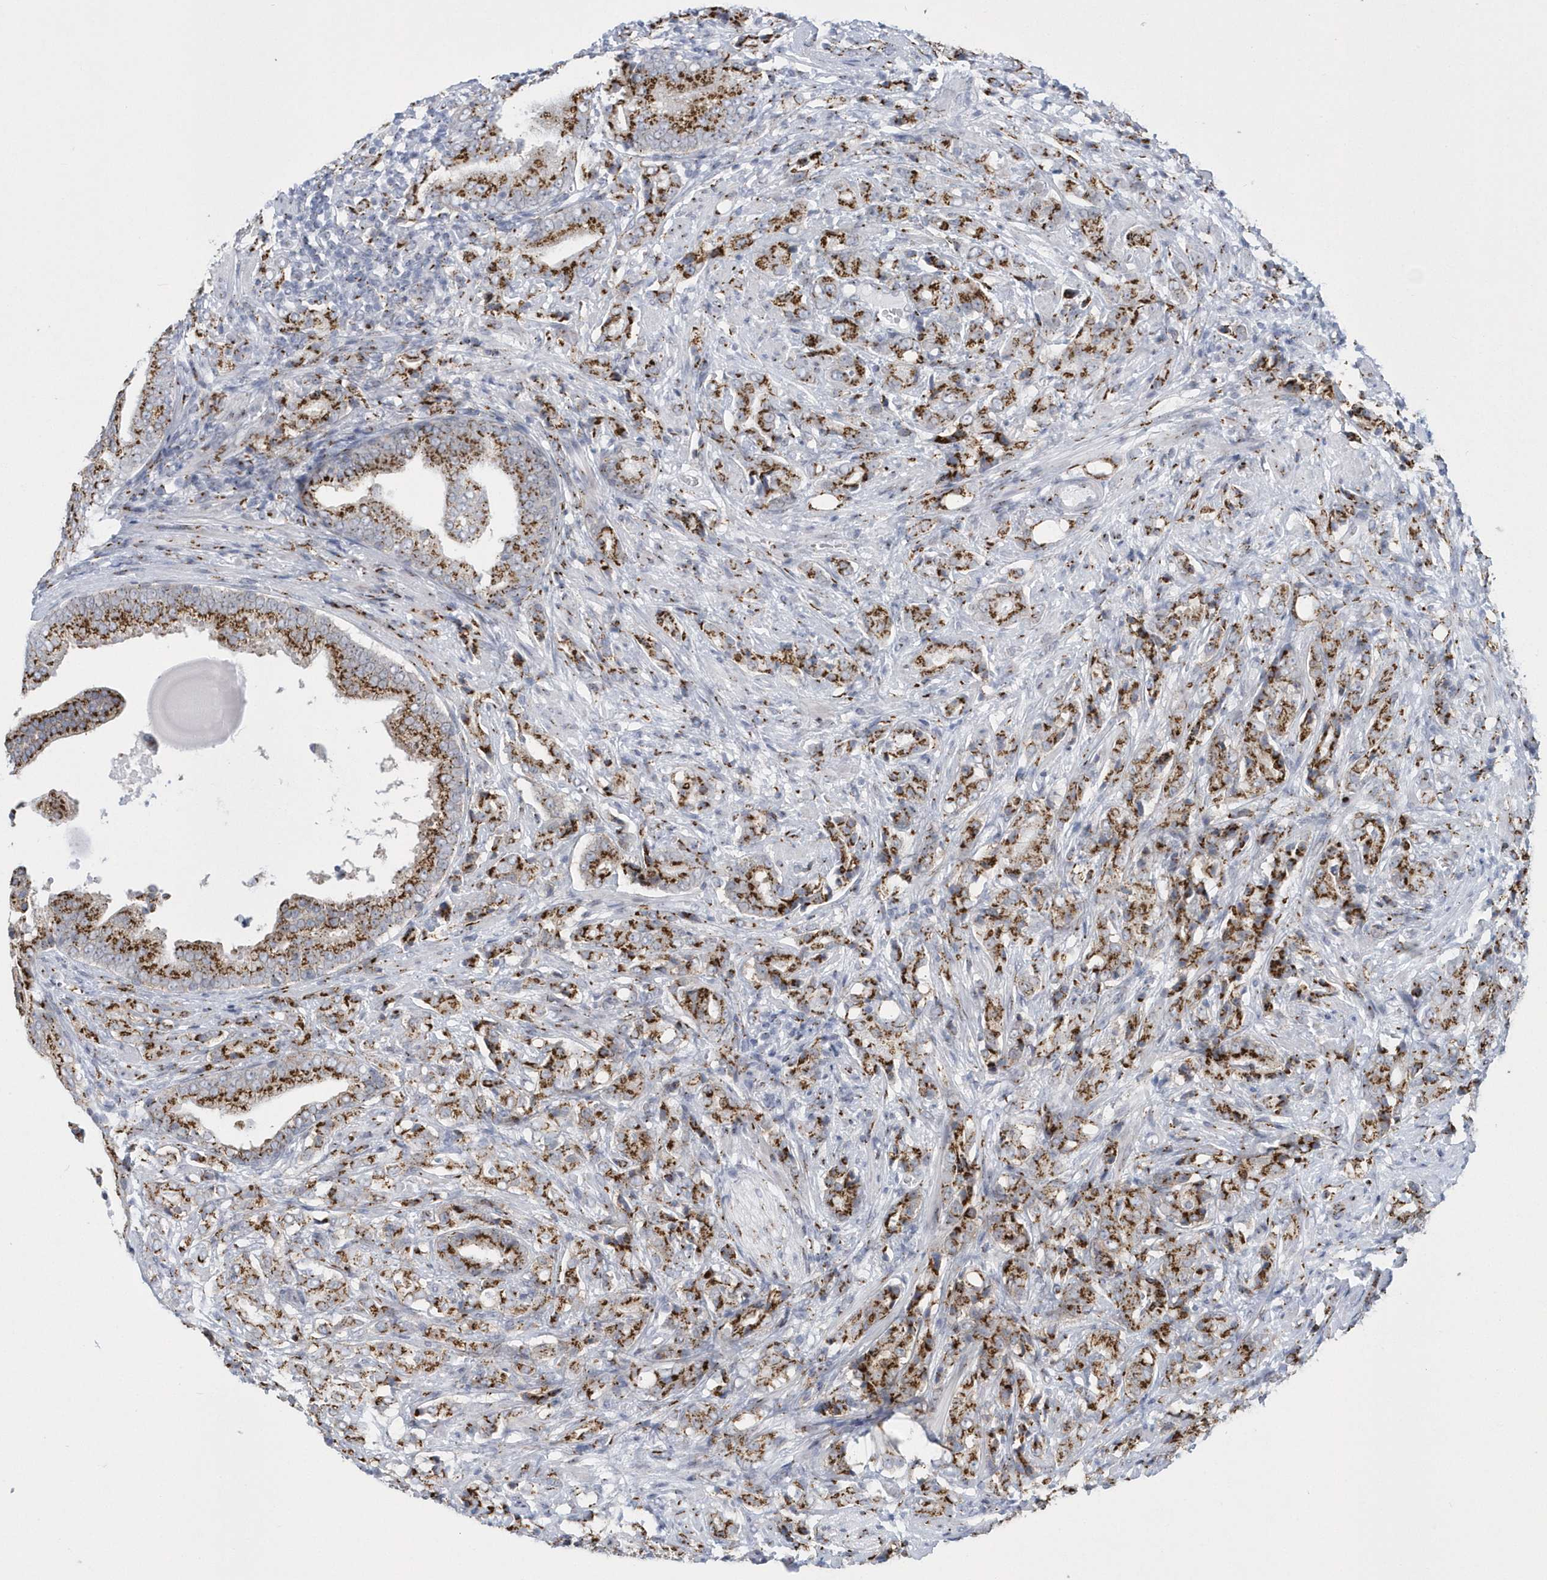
{"staining": {"intensity": "moderate", "quantity": ">75%", "location": "cytoplasmic/membranous"}, "tissue": "prostate cancer", "cell_type": "Tumor cells", "image_type": "cancer", "snomed": [{"axis": "morphology", "description": "Adenocarcinoma, High grade"}, {"axis": "topography", "description": "Prostate"}], "caption": "Prostate high-grade adenocarcinoma was stained to show a protein in brown. There is medium levels of moderate cytoplasmic/membranous positivity in about >75% of tumor cells.", "gene": "SLX9", "patient": {"sex": "male", "age": 57}}